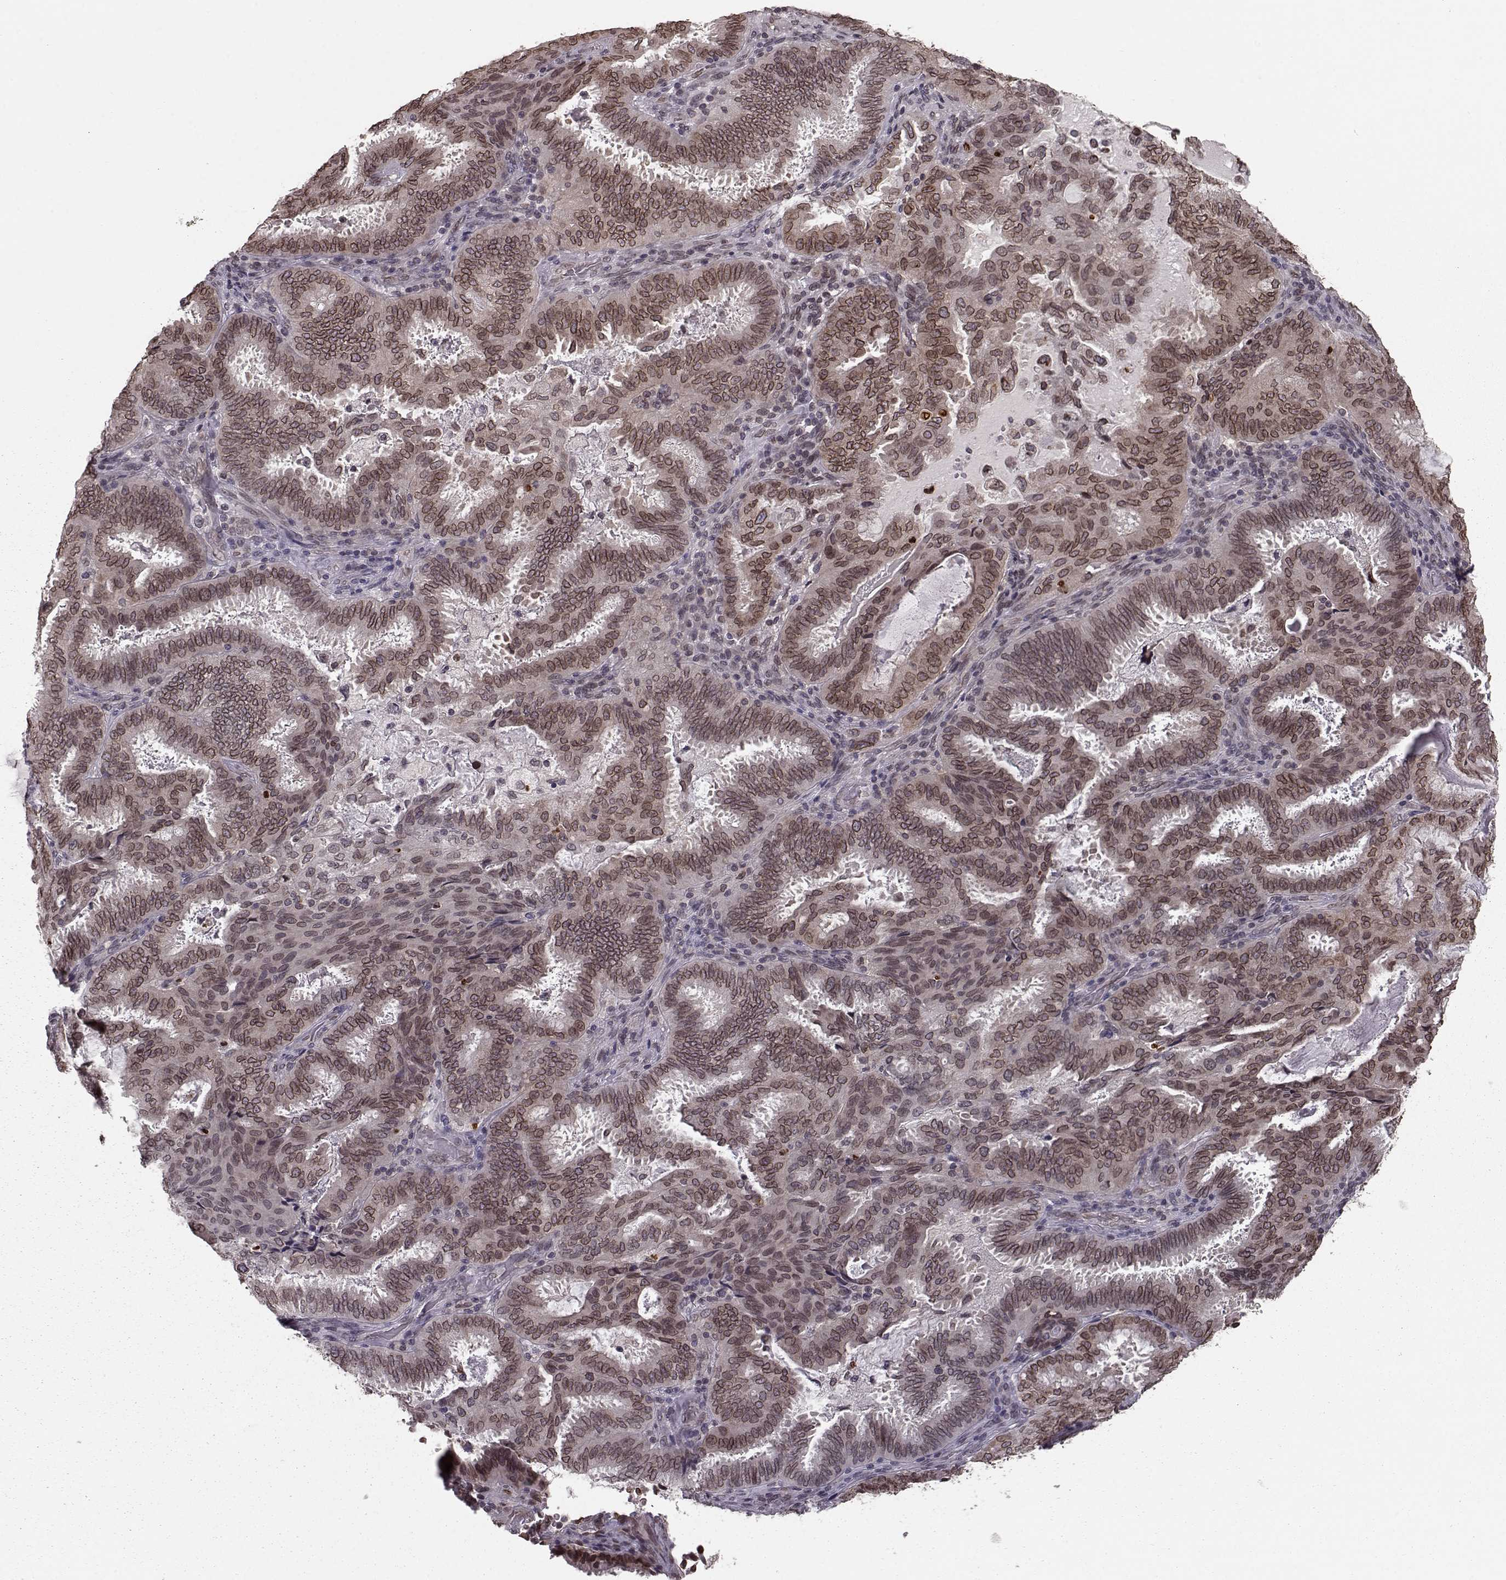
{"staining": {"intensity": "strong", "quantity": ">75%", "location": "cytoplasmic/membranous,nuclear"}, "tissue": "ovarian cancer", "cell_type": "Tumor cells", "image_type": "cancer", "snomed": [{"axis": "morphology", "description": "Carcinoma, endometroid"}, {"axis": "topography", "description": "Ovary"}], "caption": "Protein expression analysis of human endometroid carcinoma (ovarian) reveals strong cytoplasmic/membranous and nuclear positivity in approximately >75% of tumor cells. Nuclei are stained in blue.", "gene": "NUP37", "patient": {"sex": "female", "age": 41}}